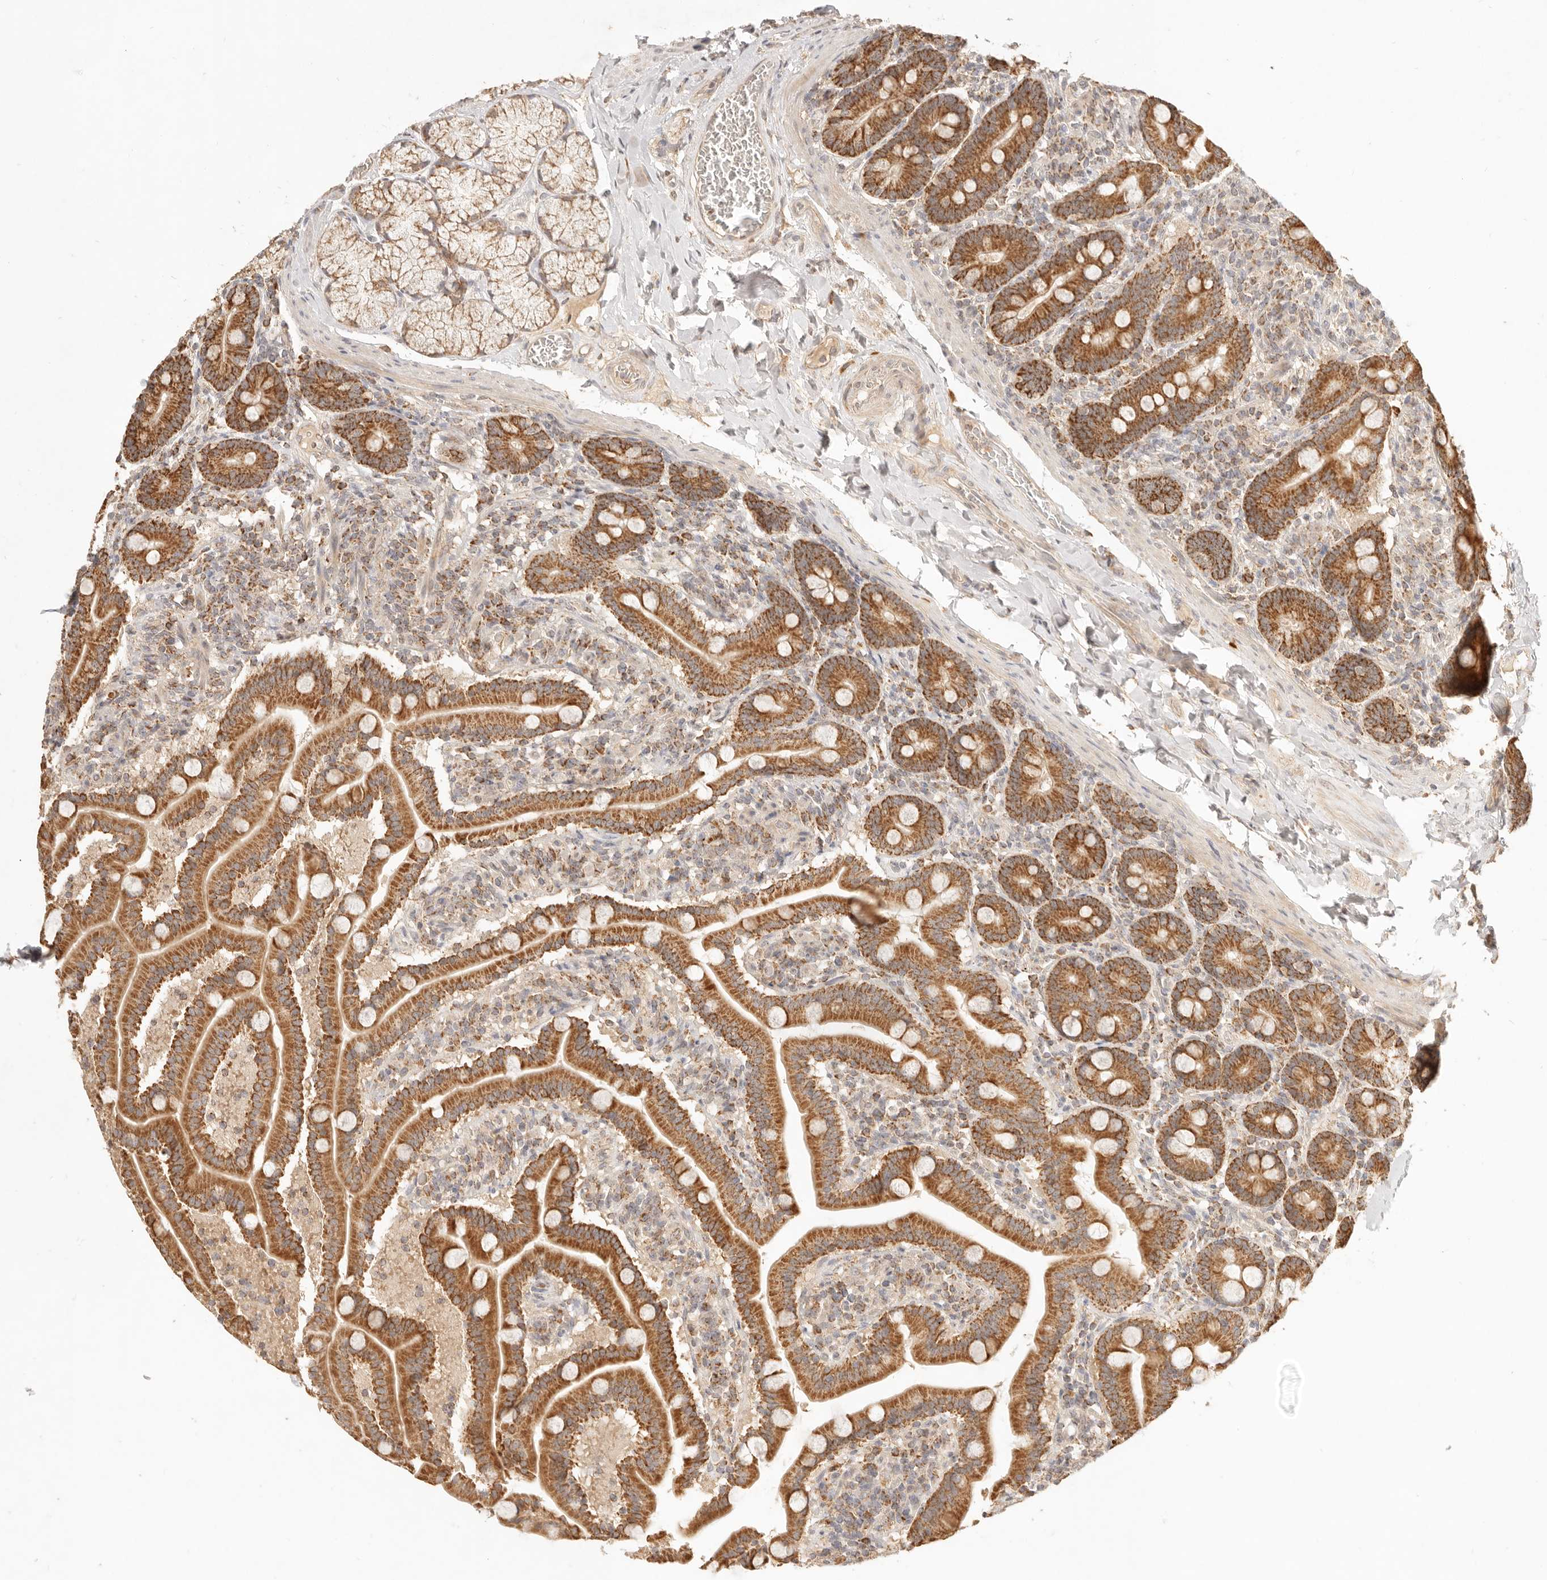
{"staining": {"intensity": "moderate", "quantity": ">75%", "location": "cytoplasmic/membranous"}, "tissue": "duodenum", "cell_type": "Glandular cells", "image_type": "normal", "snomed": [{"axis": "morphology", "description": "Normal tissue, NOS"}, {"axis": "topography", "description": "Duodenum"}], "caption": "Immunohistochemistry staining of benign duodenum, which exhibits medium levels of moderate cytoplasmic/membranous expression in about >75% of glandular cells indicating moderate cytoplasmic/membranous protein expression. The staining was performed using DAB (brown) for protein detection and nuclei were counterstained in hematoxylin (blue).", "gene": "CPLANE2", "patient": {"sex": "male", "age": 54}}